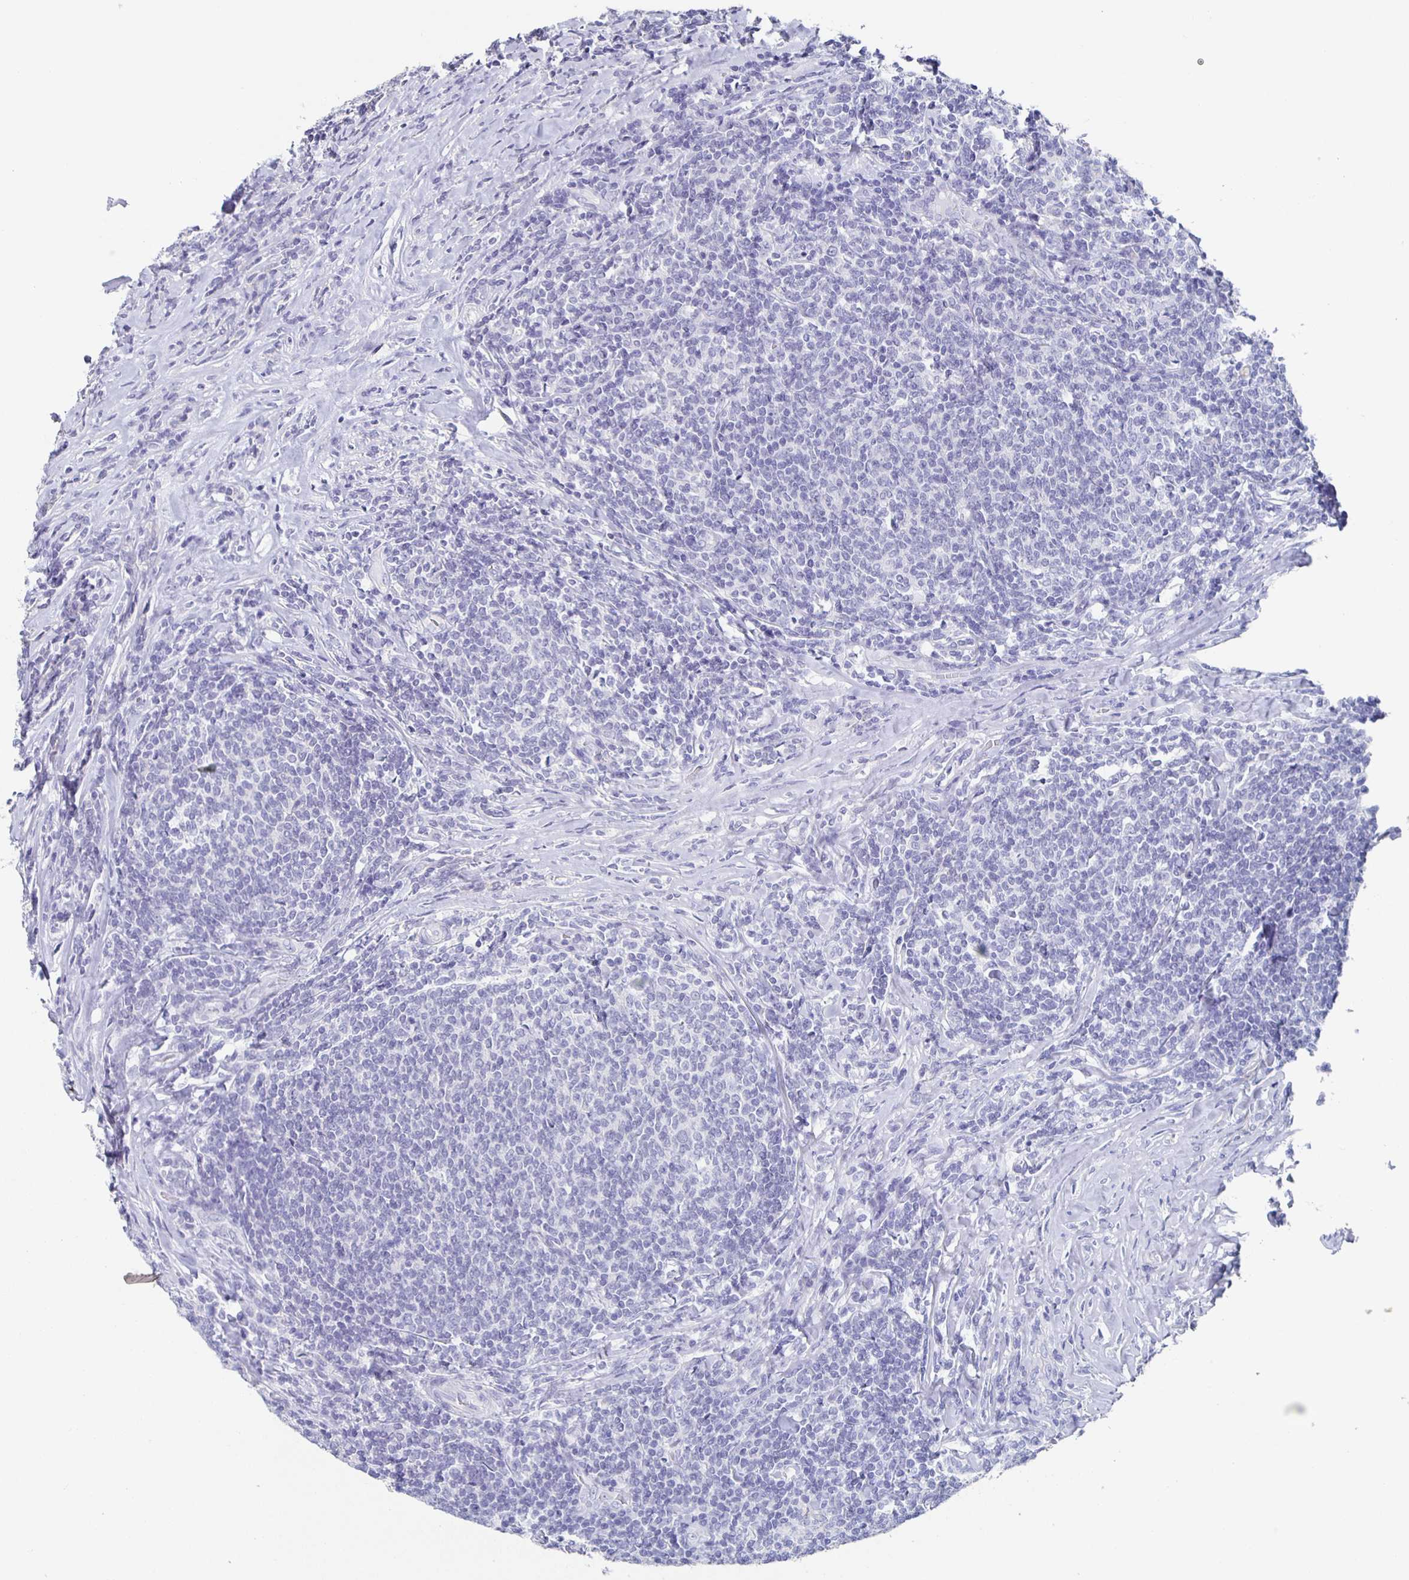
{"staining": {"intensity": "negative", "quantity": "none", "location": "none"}, "tissue": "lymphoma", "cell_type": "Tumor cells", "image_type": "cancer", "snomed": [{"axis": "morphology", "description": "Malignant lymphoma, non-Hodgkin's type, Low grade"}, {"axis": "topography", "description": "Lymph node"}], "caption": "This micrograph is of low-grade malignant lymphoma, non-Hodgkin's type stained with immunohistochemistry to label a protein in brown with the nuclei are counter-stained blue. There is no staining in tumor cells.", "gene": "SLC34A2", "patient": {"sex": "male", "age": 52}}